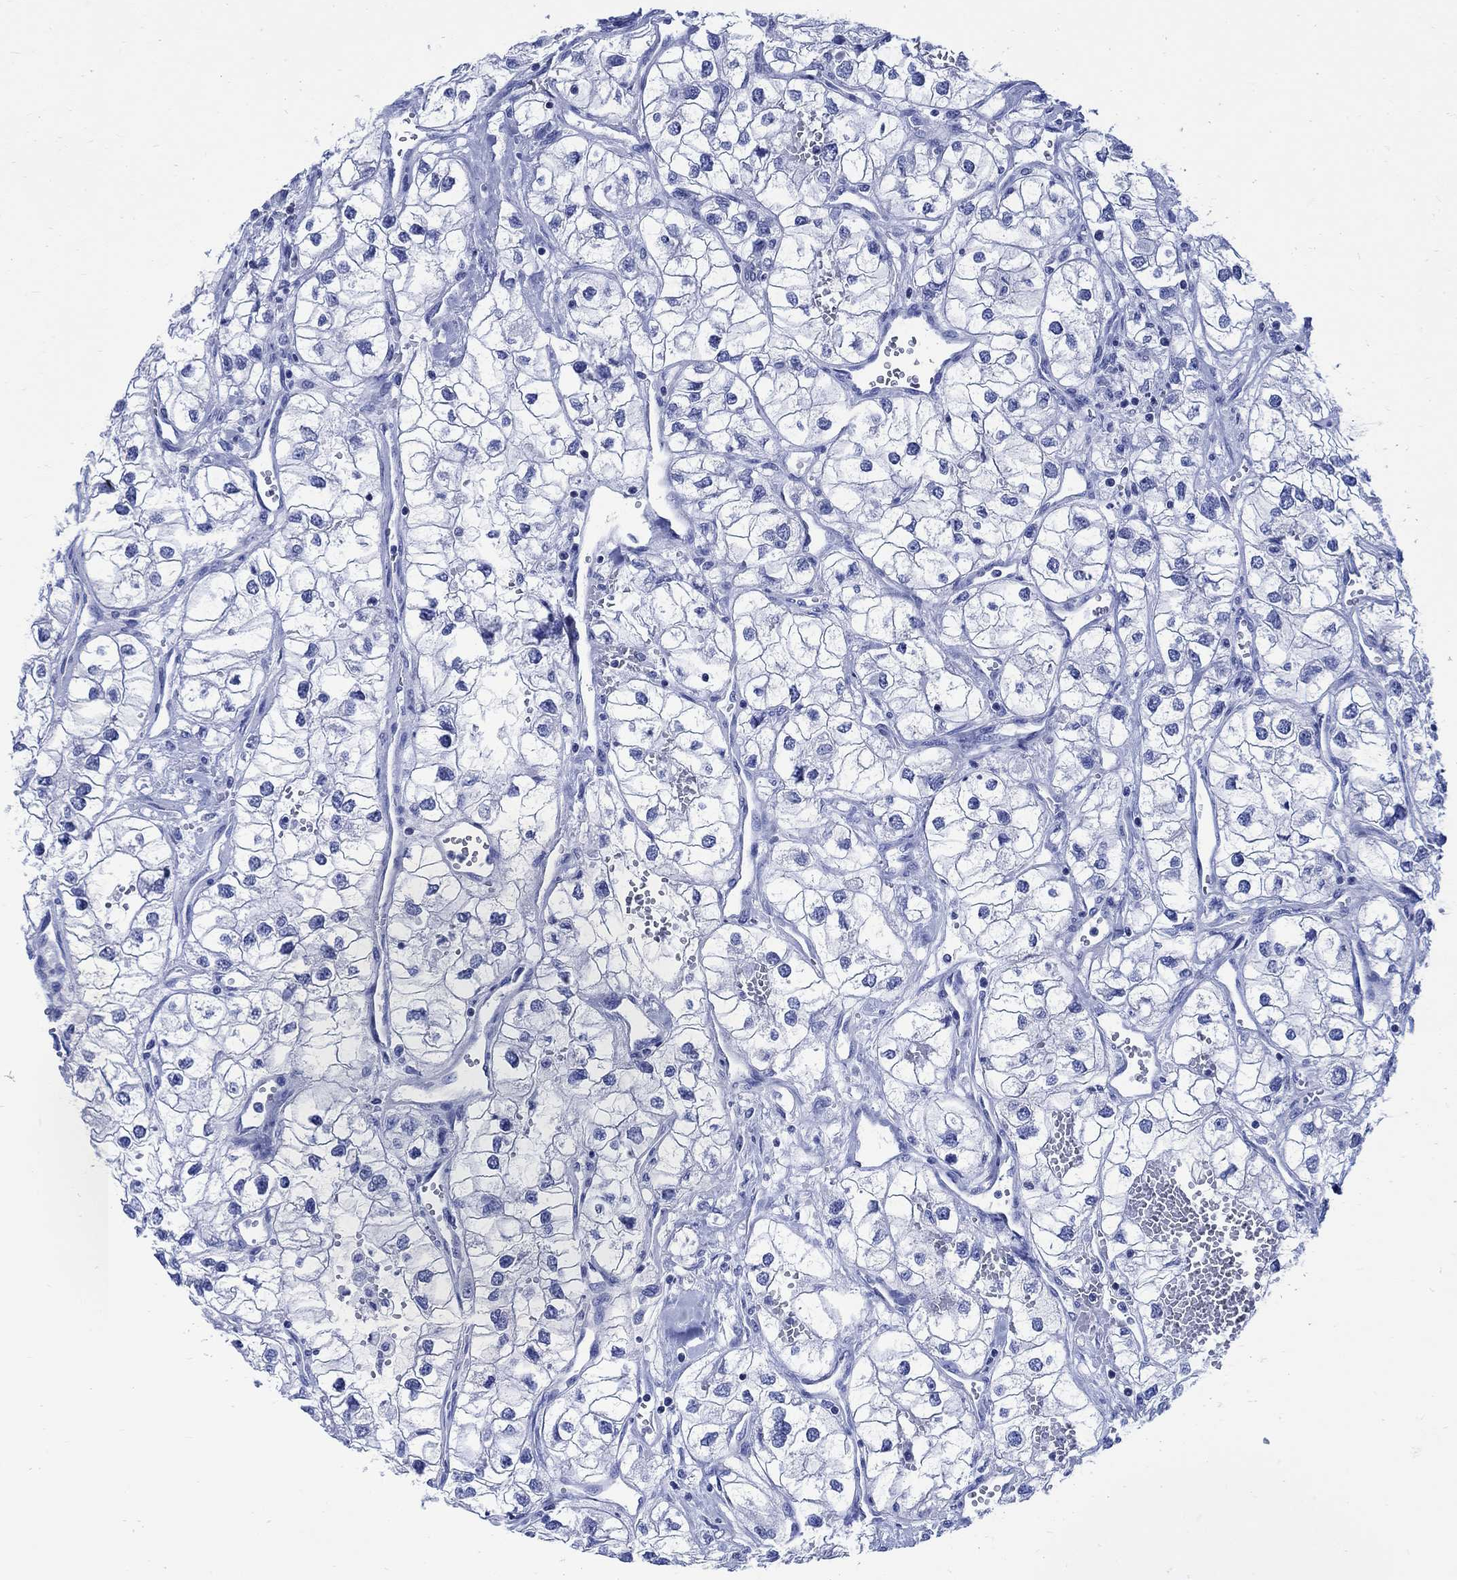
{"staining": {"intensity": "negative", "quantity": "none", "location": "none"}, "tissue": "renal cancer", "cell_type": "Tumor cells", "image_type": "cancer", "snomed": [{"axis": "morphology", "description": "Adenocarcinoma, NOS"}, {"axis": "topography", "description": "Kidney"}], "caption": "Human renal adenocarcinoma stained for a protein using IHC displays no positivity in tumor cells.", "gene": "CPLX2", "patient": {"sex": "male", "age": 59}}